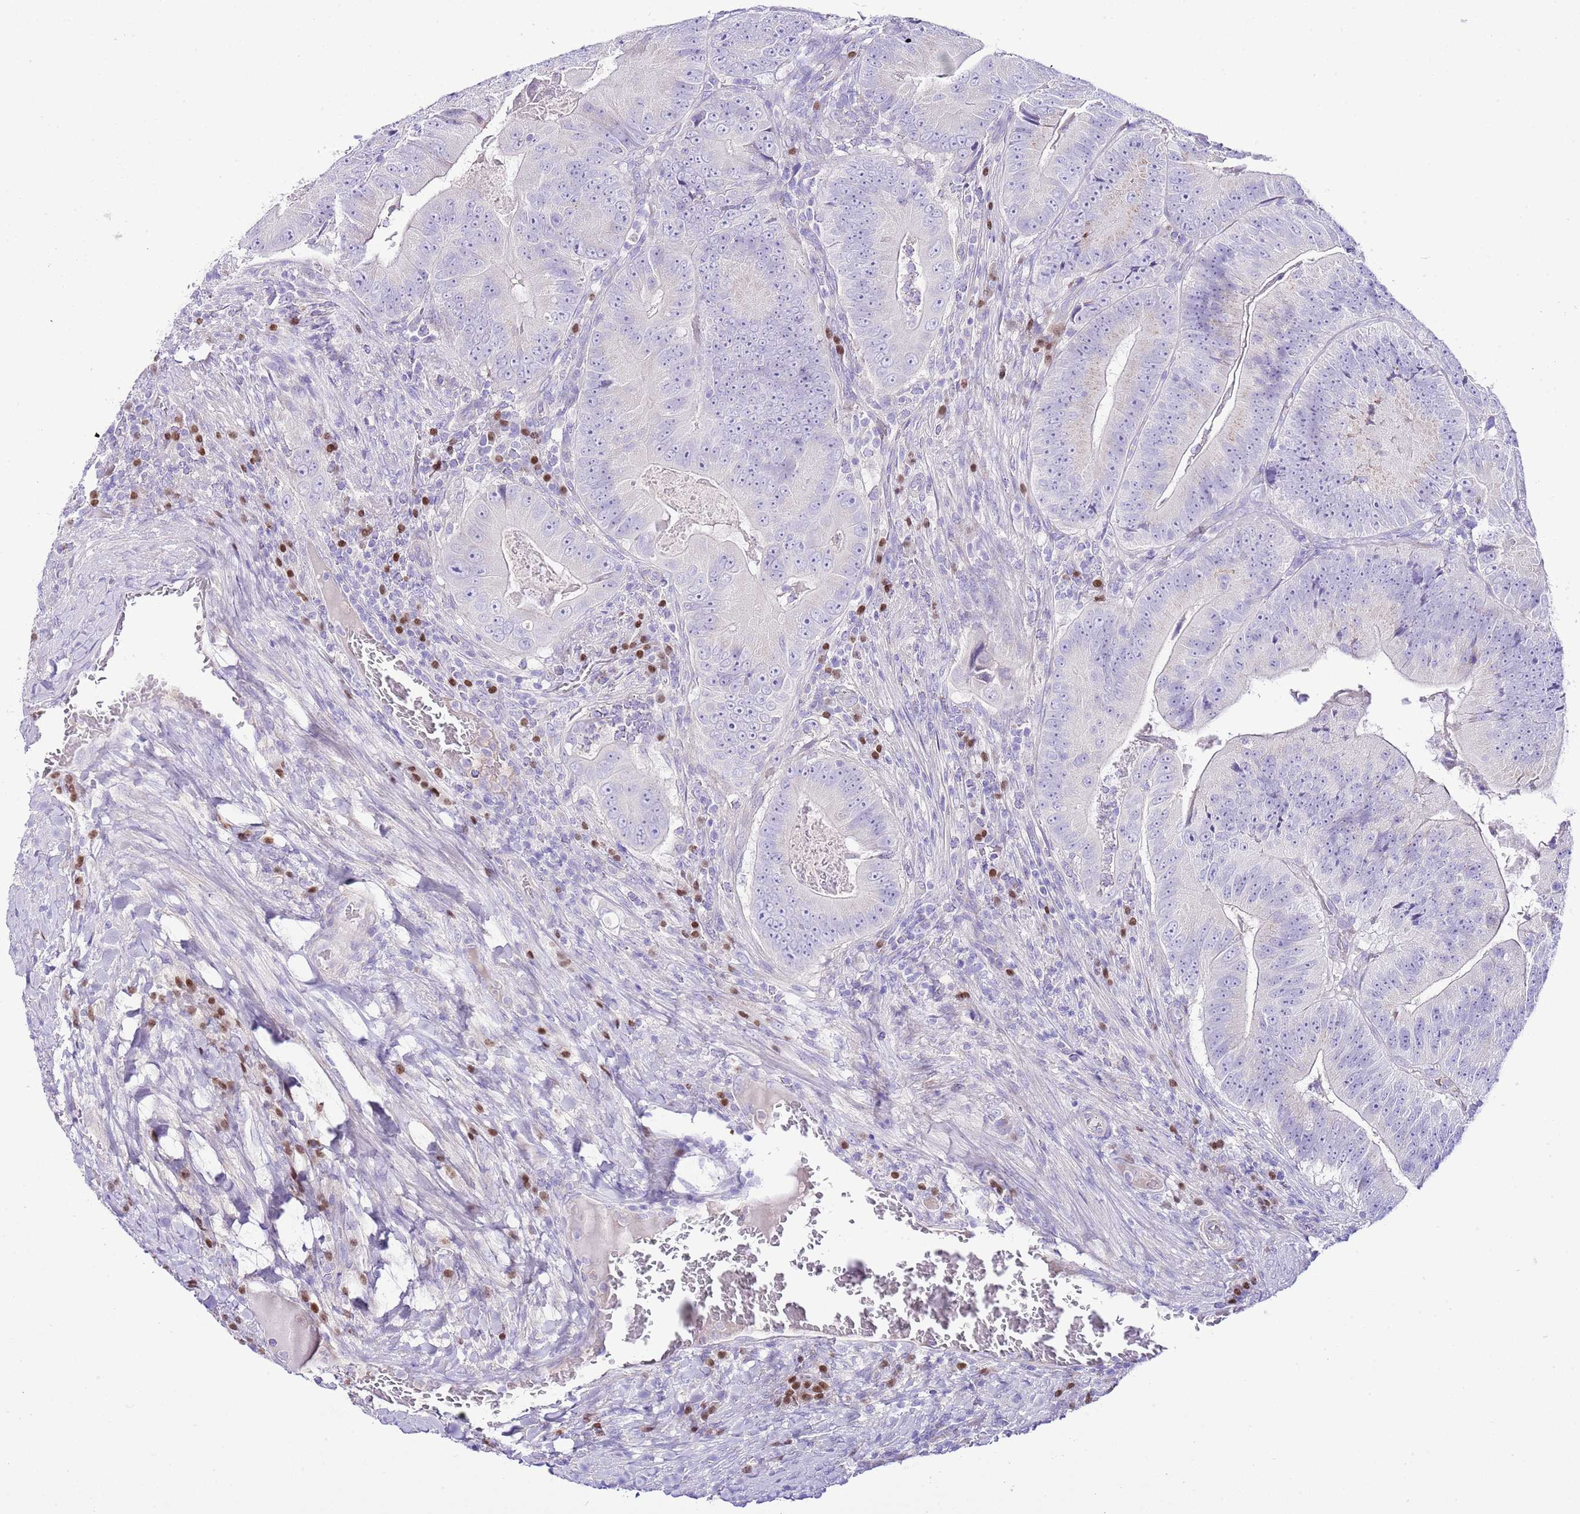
{"staining": {"intensity": "negative", "quantity": "none", "location": "none"}, "tissue": "colorectal cancer", "cell_type": "Tumor cells", "image_type": "cancer", "snomed": [{"axis": "morphology", "description": "Adenocarcinoma, NOS"}, {"axis": "topography", "description": "Colon"}], "caption": "A high-resolution photomicrograph shows immunohistochemistry (IHC) staining of colorectal cancer, which displays no significant staining in tumor cells. (DAB (3,3'-diaminobenzidine) immunohistochemistry, high magnification).", "gene": "BHLHA15", "patient": {"sex": "female", "age": 86}}